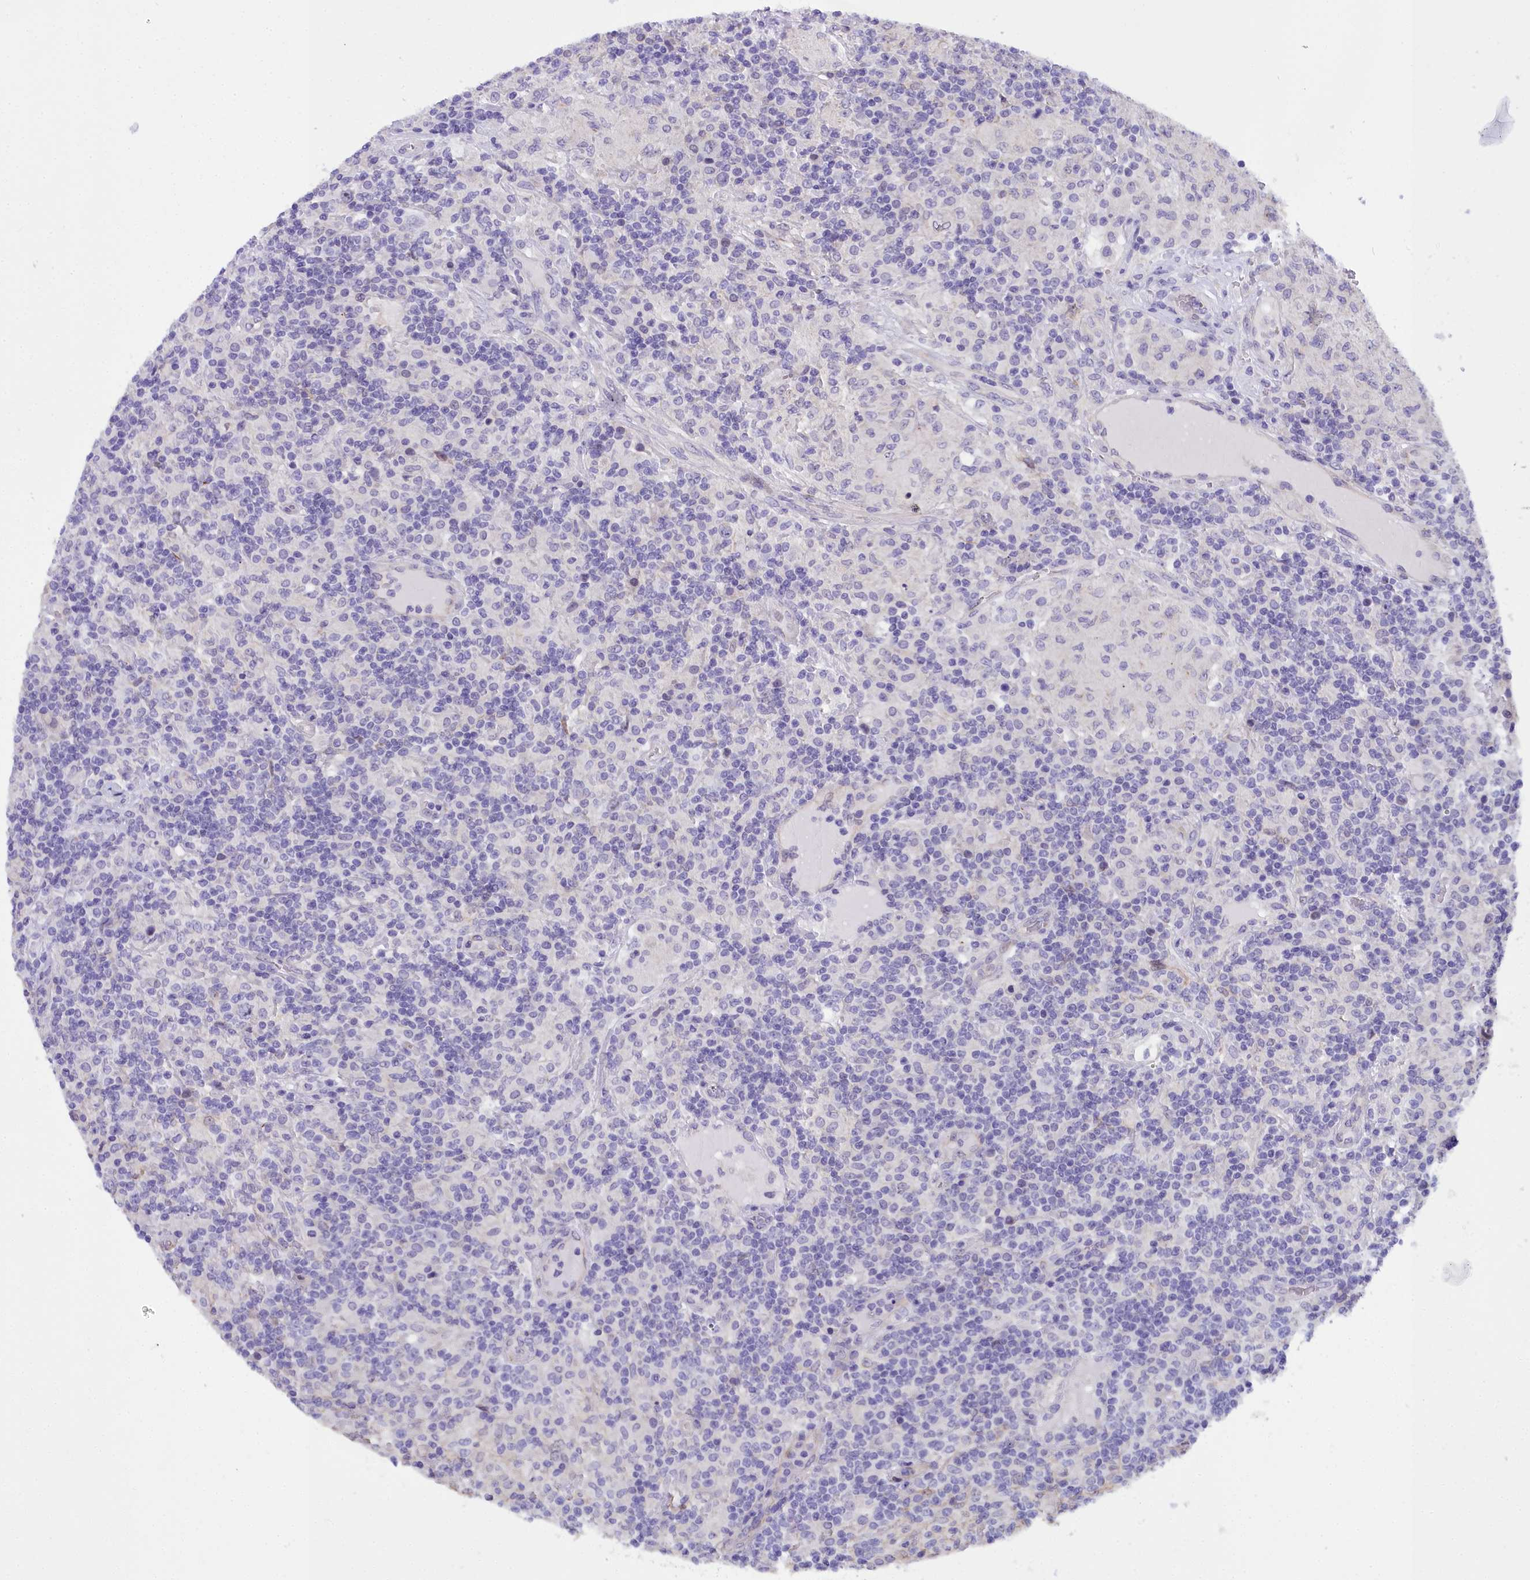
{"staining": {"intensity": "negative", "quantity": "none", "location": "none"}, "tissue": "lymphoma", "cell_type": "Tumor cells", "image_type": "cancer", "snomed": [{"axis": "morphology", "description": "Hodgkin's disease, NOS"}, {"axis": "topography", "description": "Lymph node"}], "caption": "Immunohistochemistry (IHC) histopathology image of human lymphoma stained for a protein (brown), which demonstrates no expression in tumor cells.", "gene": "TIMM22", "patient": {"sex": "male", "age": 70}}